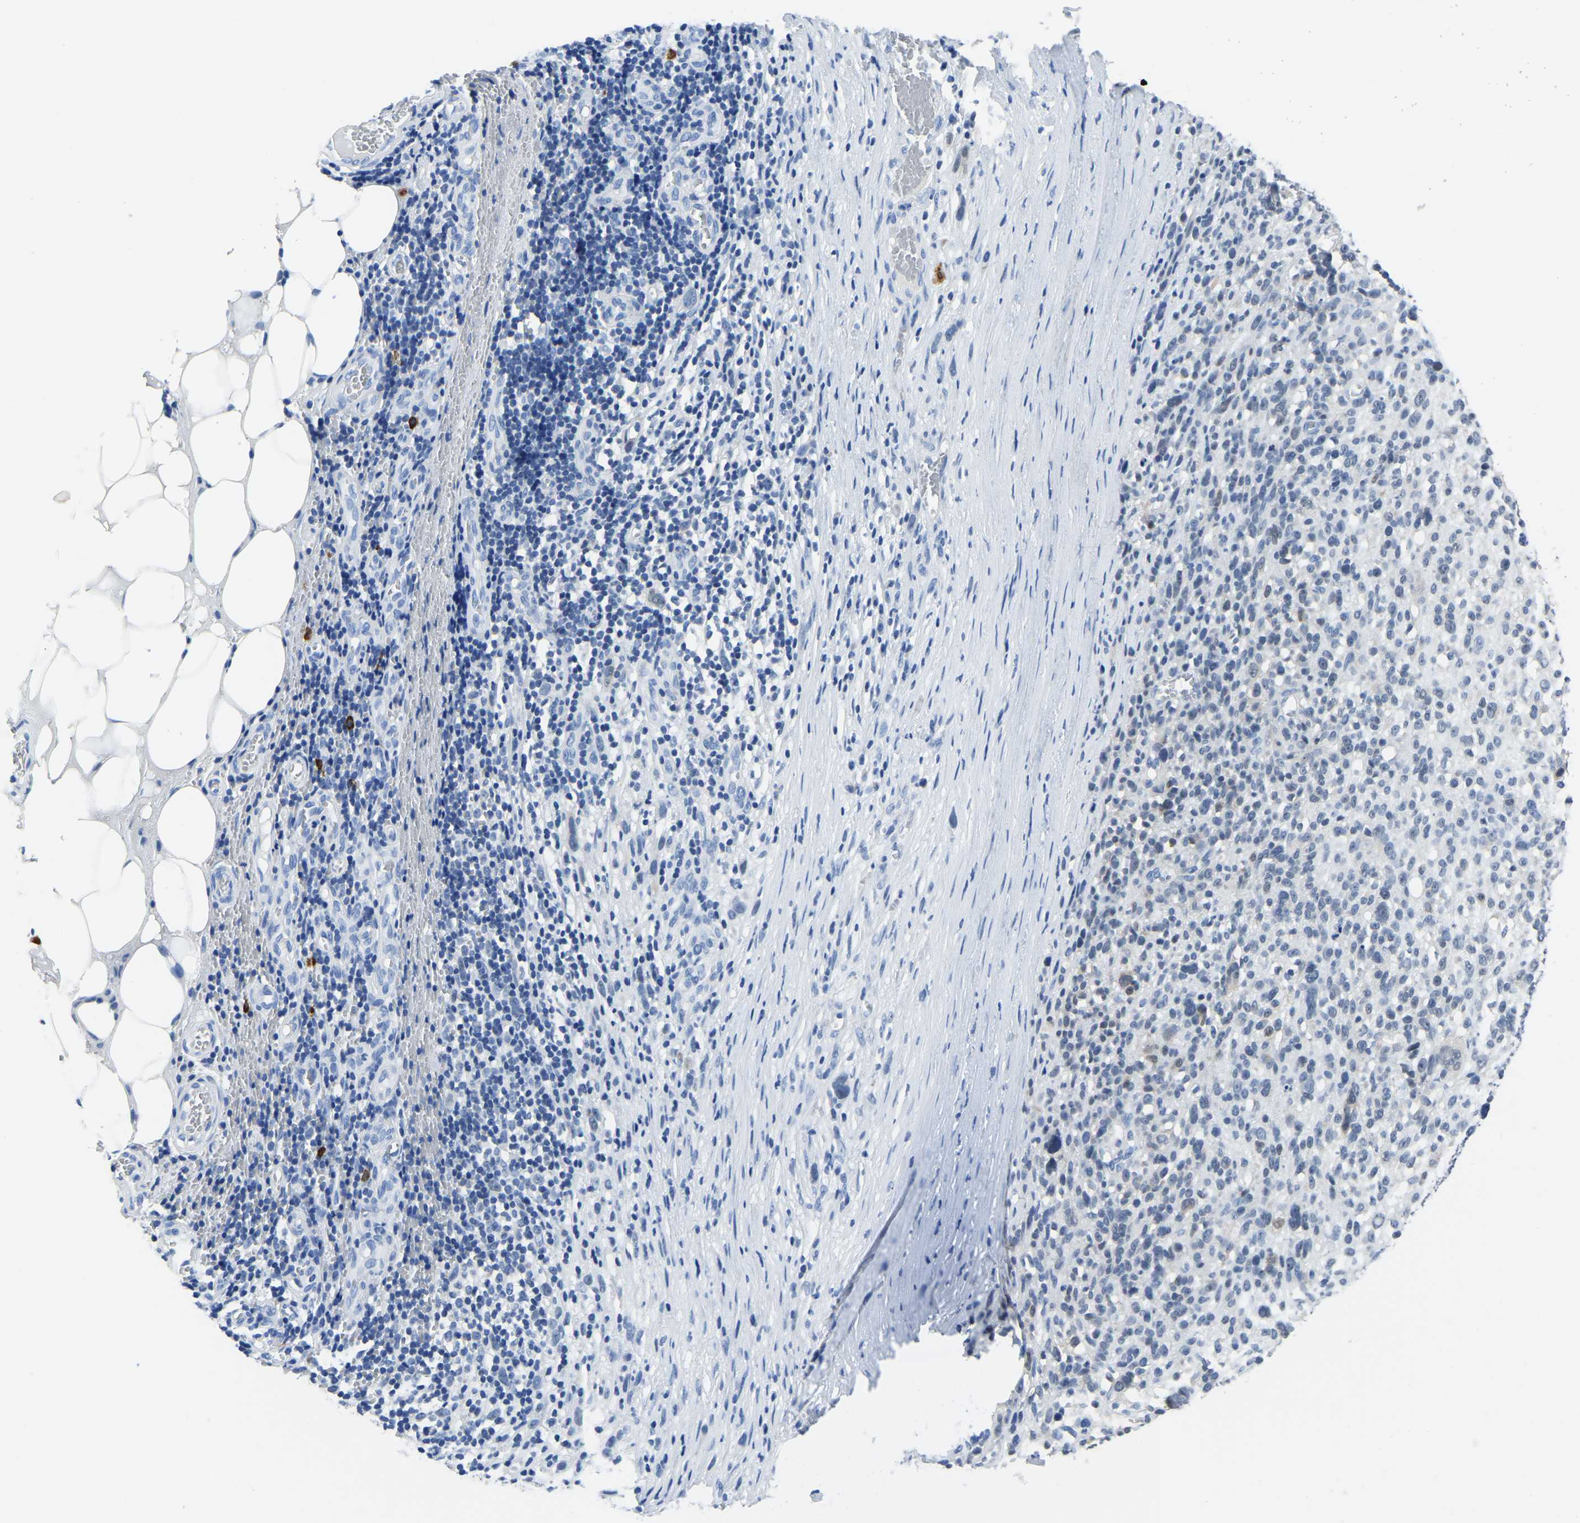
{"staining": {"intensity": "negative", "quantity": "none", "location": "none"}, "tissue": "melanoma", "cell_type": "Tumor cells", "image_type": "cancer", "snomed": [{"axis": "morphology", "description": "Malignant melanoma, NOS"}, {"axis": "topography", "description": "Skin"}], "caption": "Image shows no significant protein positivity in tumor cells of malignant melanoma.", "gene": "ETFA", "patient": {"sex": "female", "age": 55}}